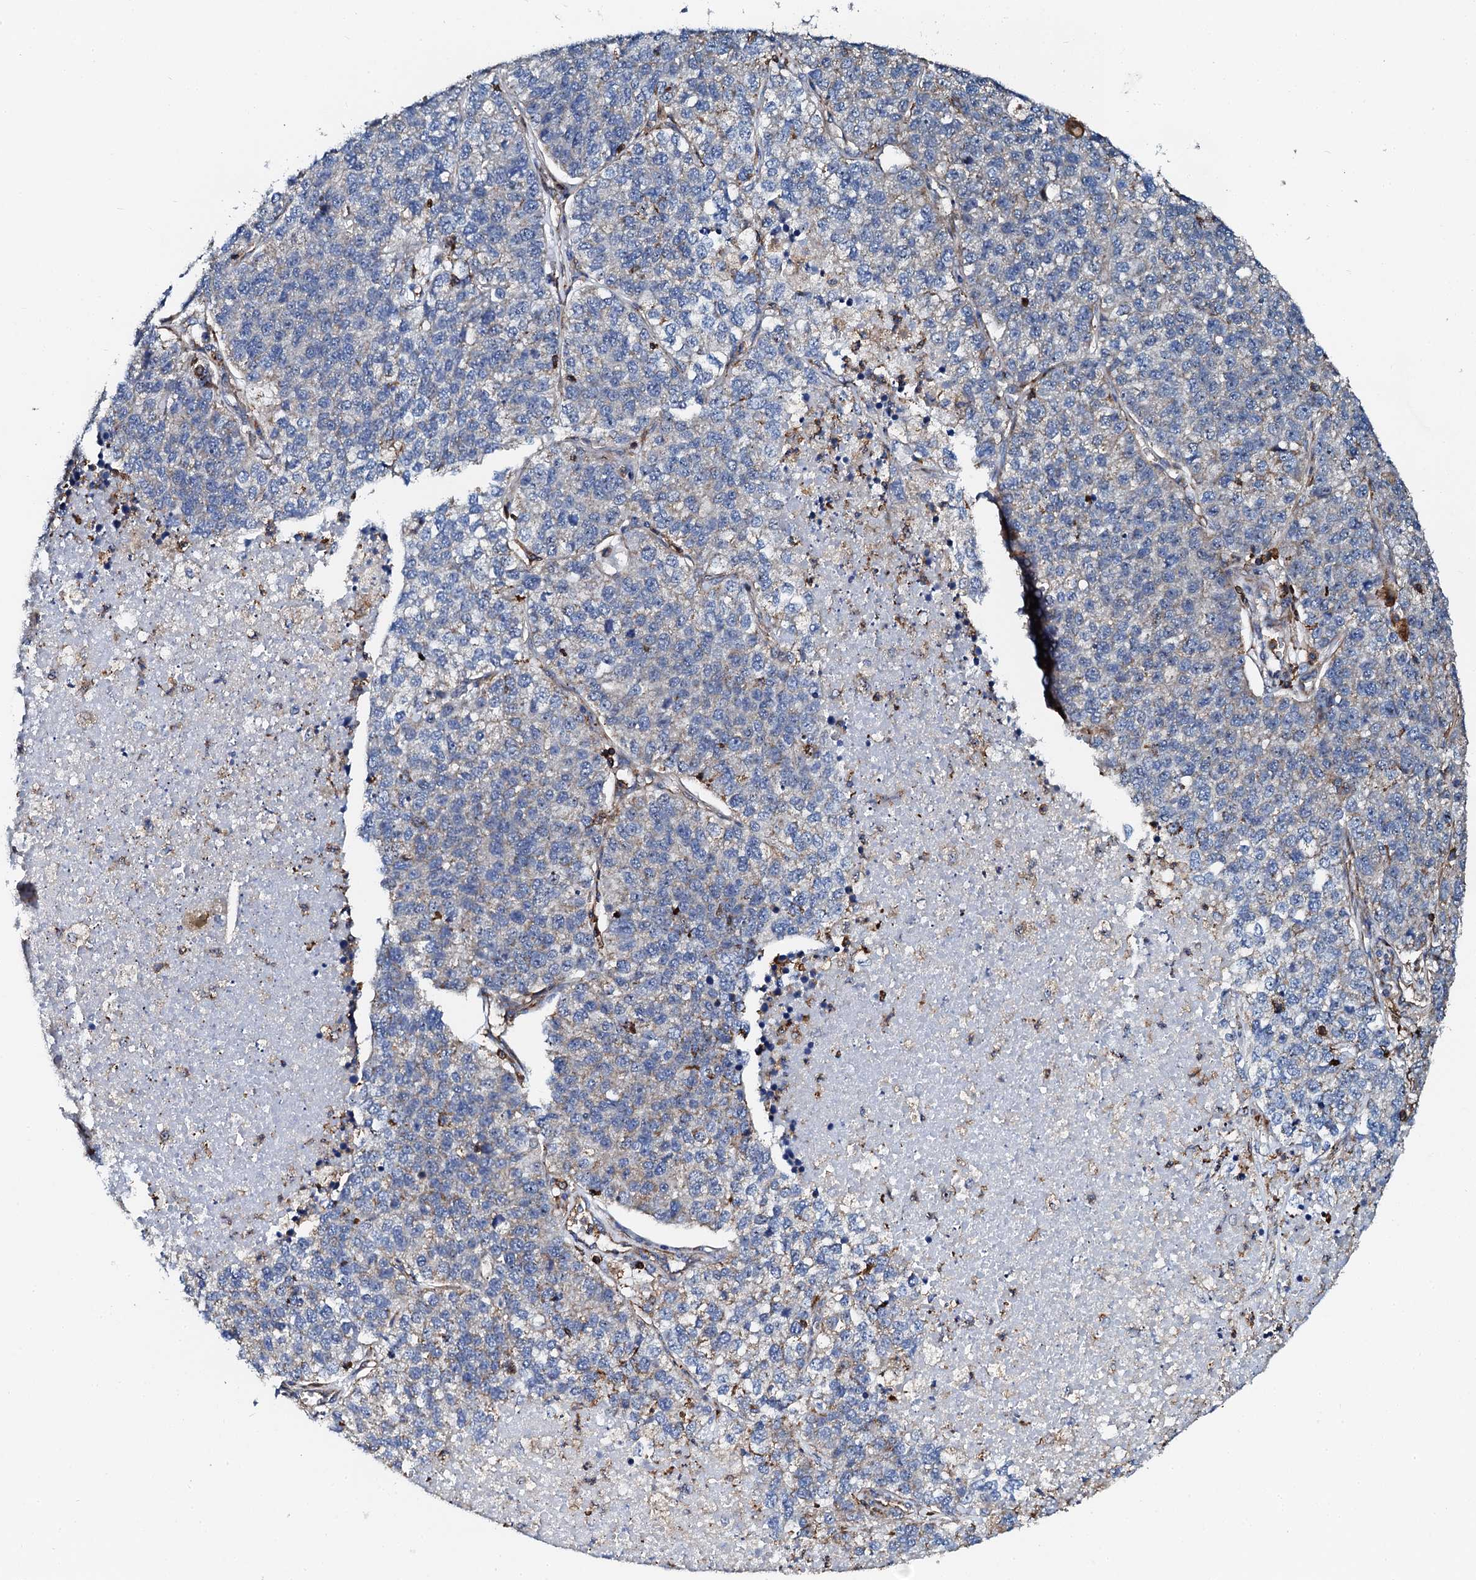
{"staining": {"intensity": "weak", "quantity": "<25%", "location": "cytoplasmic/membranous"}, "tissue": "lung cancer", "cell_type": "Tumor cells", "image_type": "cancer", "snomed": [{"axis": "morphology", "description": "Adenocarcinoma, NOS"}, {"axis": "topography", "description": "Lung"}], "caption": "This is an immunohistochemistry histopathology image of human lung cancer (adenocarcinoma). There is no staining in tumor cells.", "gene": "INTS10", "patient": {"sex": "male", "age": 49}}